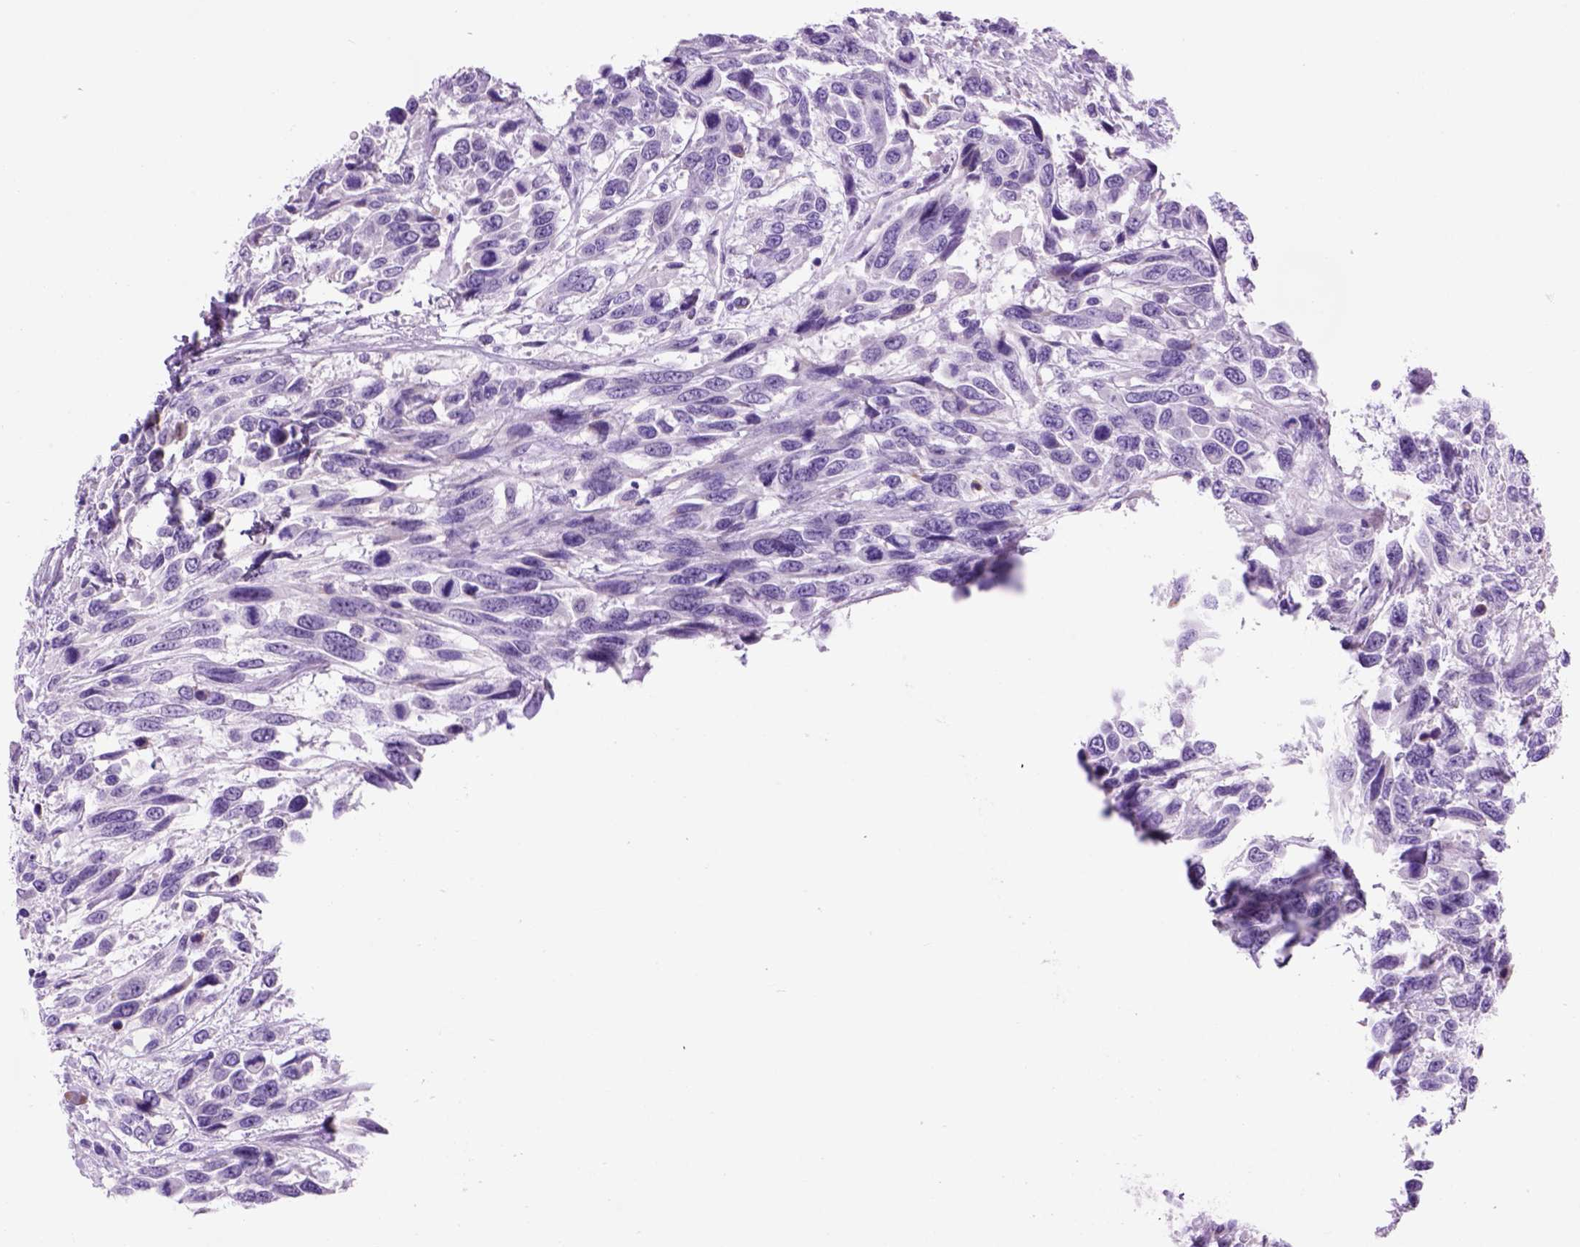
{"staining": {"intensity": "negative", "quantity": "none", "location": "none"}, "tissue": "urothelial cancer", "cell_type": "Tumor cells", "image_type": "cancer", "snomed": [{"axis": "morphology", "description": "Urothelial carcinoma, High grade"}, {"axis": "topography", "description": "Urinary bladder"}], "caption": "There is no significant positivity in tumor cells of urothelial cancer. (DAB (3,3'-diaminobenzidine) IHC visualized using brightfield microscopy, high magnification).", "gene": "HHIPL2", "patient": {"sex": "female", "age": 70}}